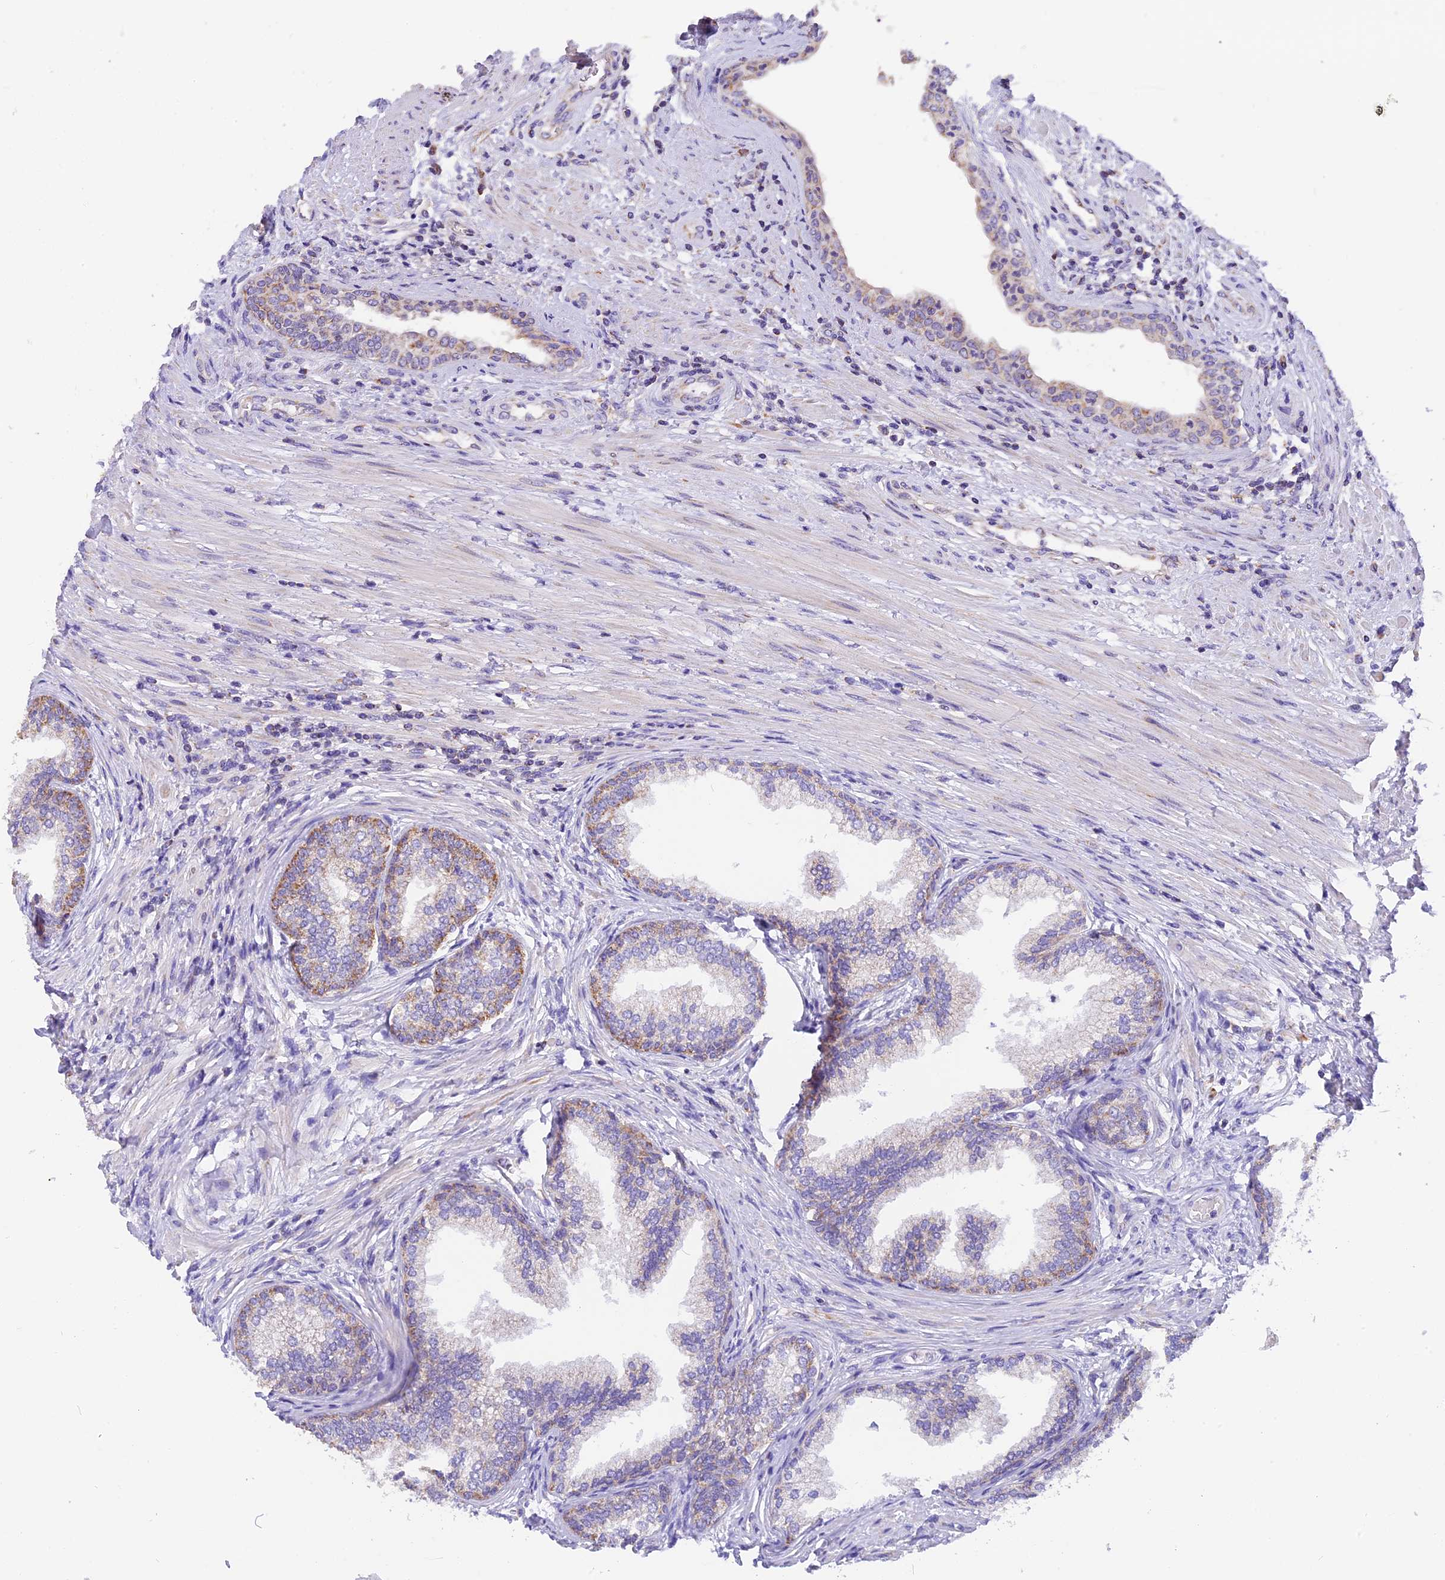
{"staining": {"intensity": "moderate", "quantity": "<25%", "location": "cytoplasmic/membranous"}, "tissue": "prostate", "cell_type": "Glandular cells", "image_type": "normal", "snomed": [{"axis": "morphology", "description": "Normal tissue, NOS"}, {"axis": "topography", "description": "Prostate"}], "caption": "Prostate stained with DAB immunohistochemistry (IHC) exhibits low levels of moderate cytoplasmic/membranous positivity in about <25% of glandular cells.", "gene": "MGME1", "patient": {"sex": "male", "age": 76}}